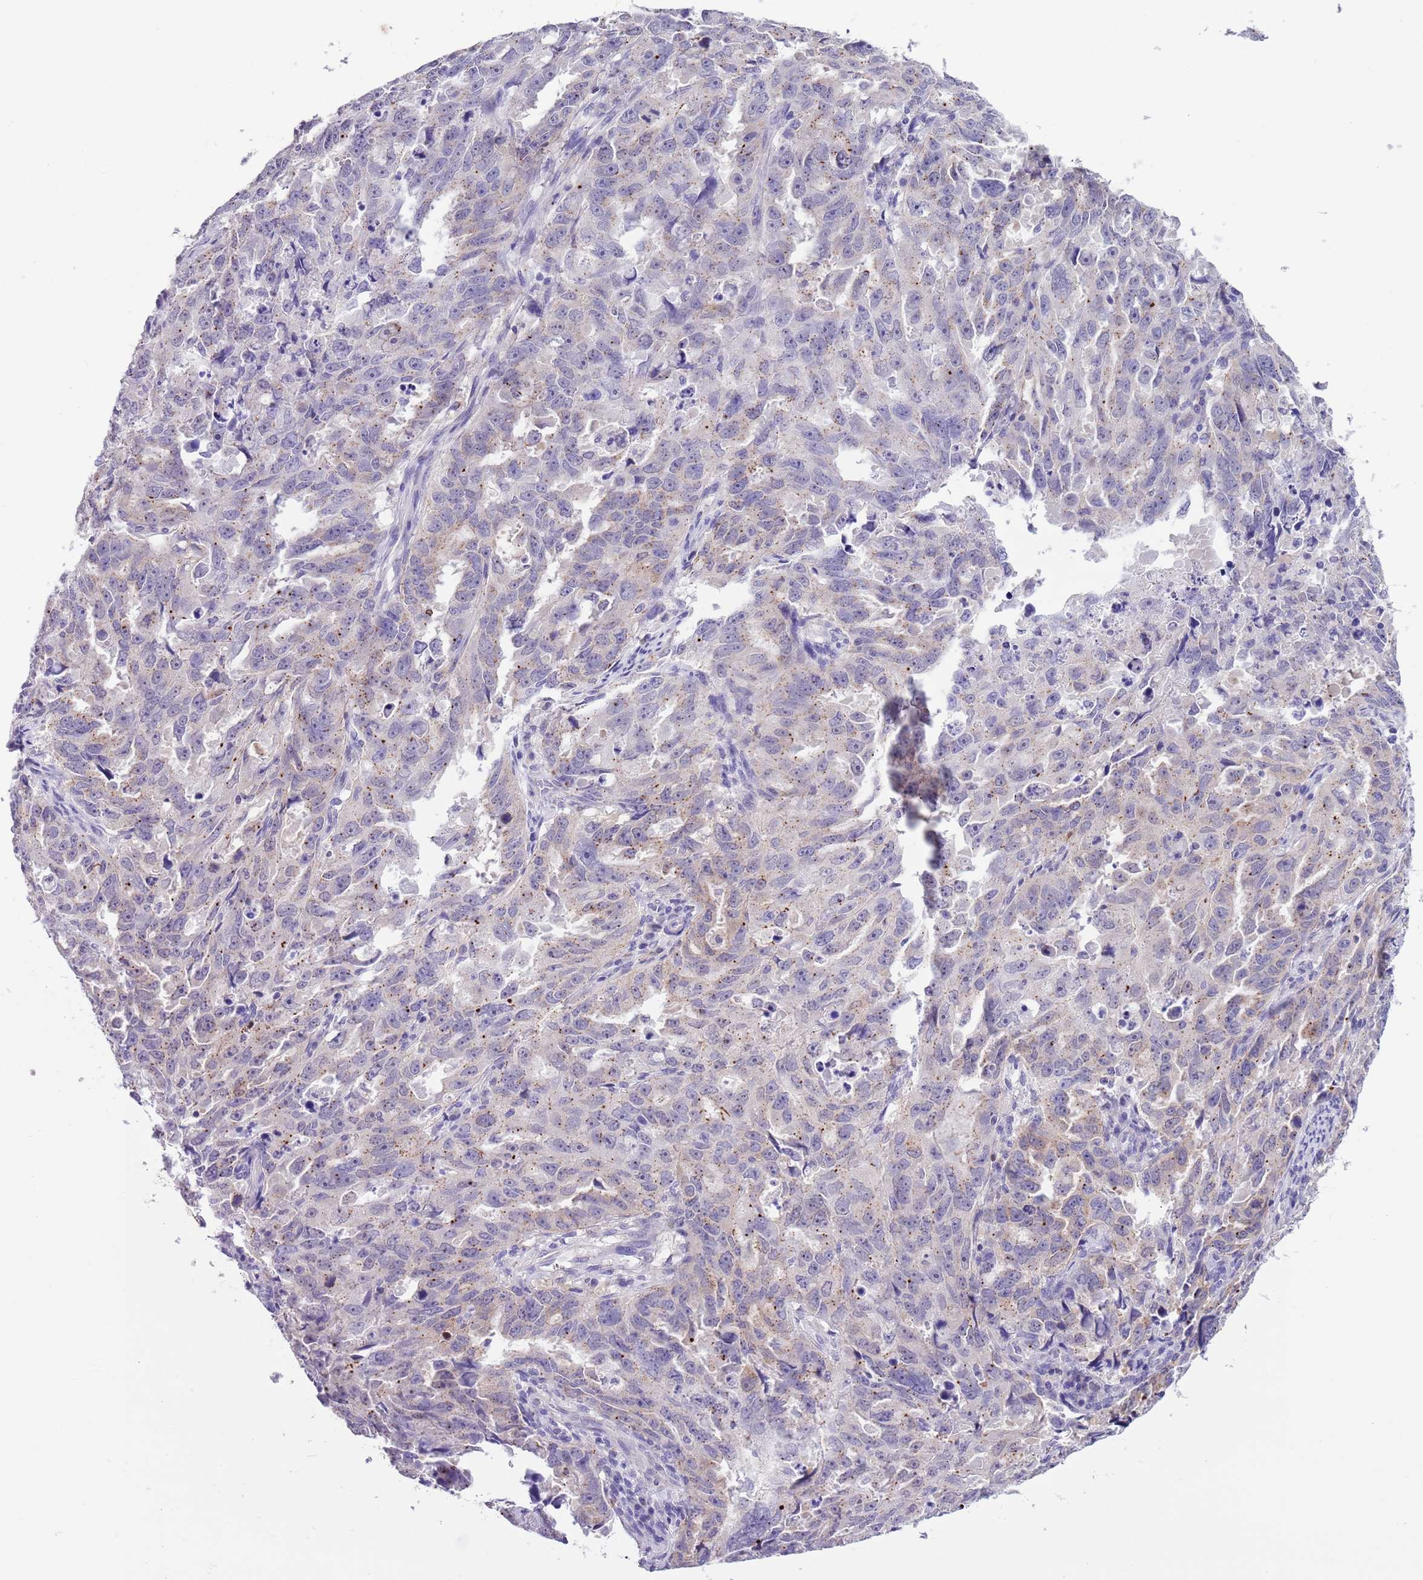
{"staining": {"intensity": "weak", "quantity": "25%-75%", "location": "cytoplasmic/membranous"}, "tissue": "endometrial cancer", "cell_type": "Tumor cells", "image_type": "cancer", "snomed": [{"axis": "morphology", "description": "Adenocarcinoma, NOS"}, {"axis": "topography", "description": "Endometrium"}], "caption": "High-magnification brightfield microscopy of adenocarcinoma (endometrial) stained with DAB (brown) and counterstained with hematoxylin (blue). tumor cells exhibit weak cytoplasmic/membranous positivity is seen in about25%-75% of cells.", "gene": "PFKFB2", "patient": {"sex": "female", "age": 65}}